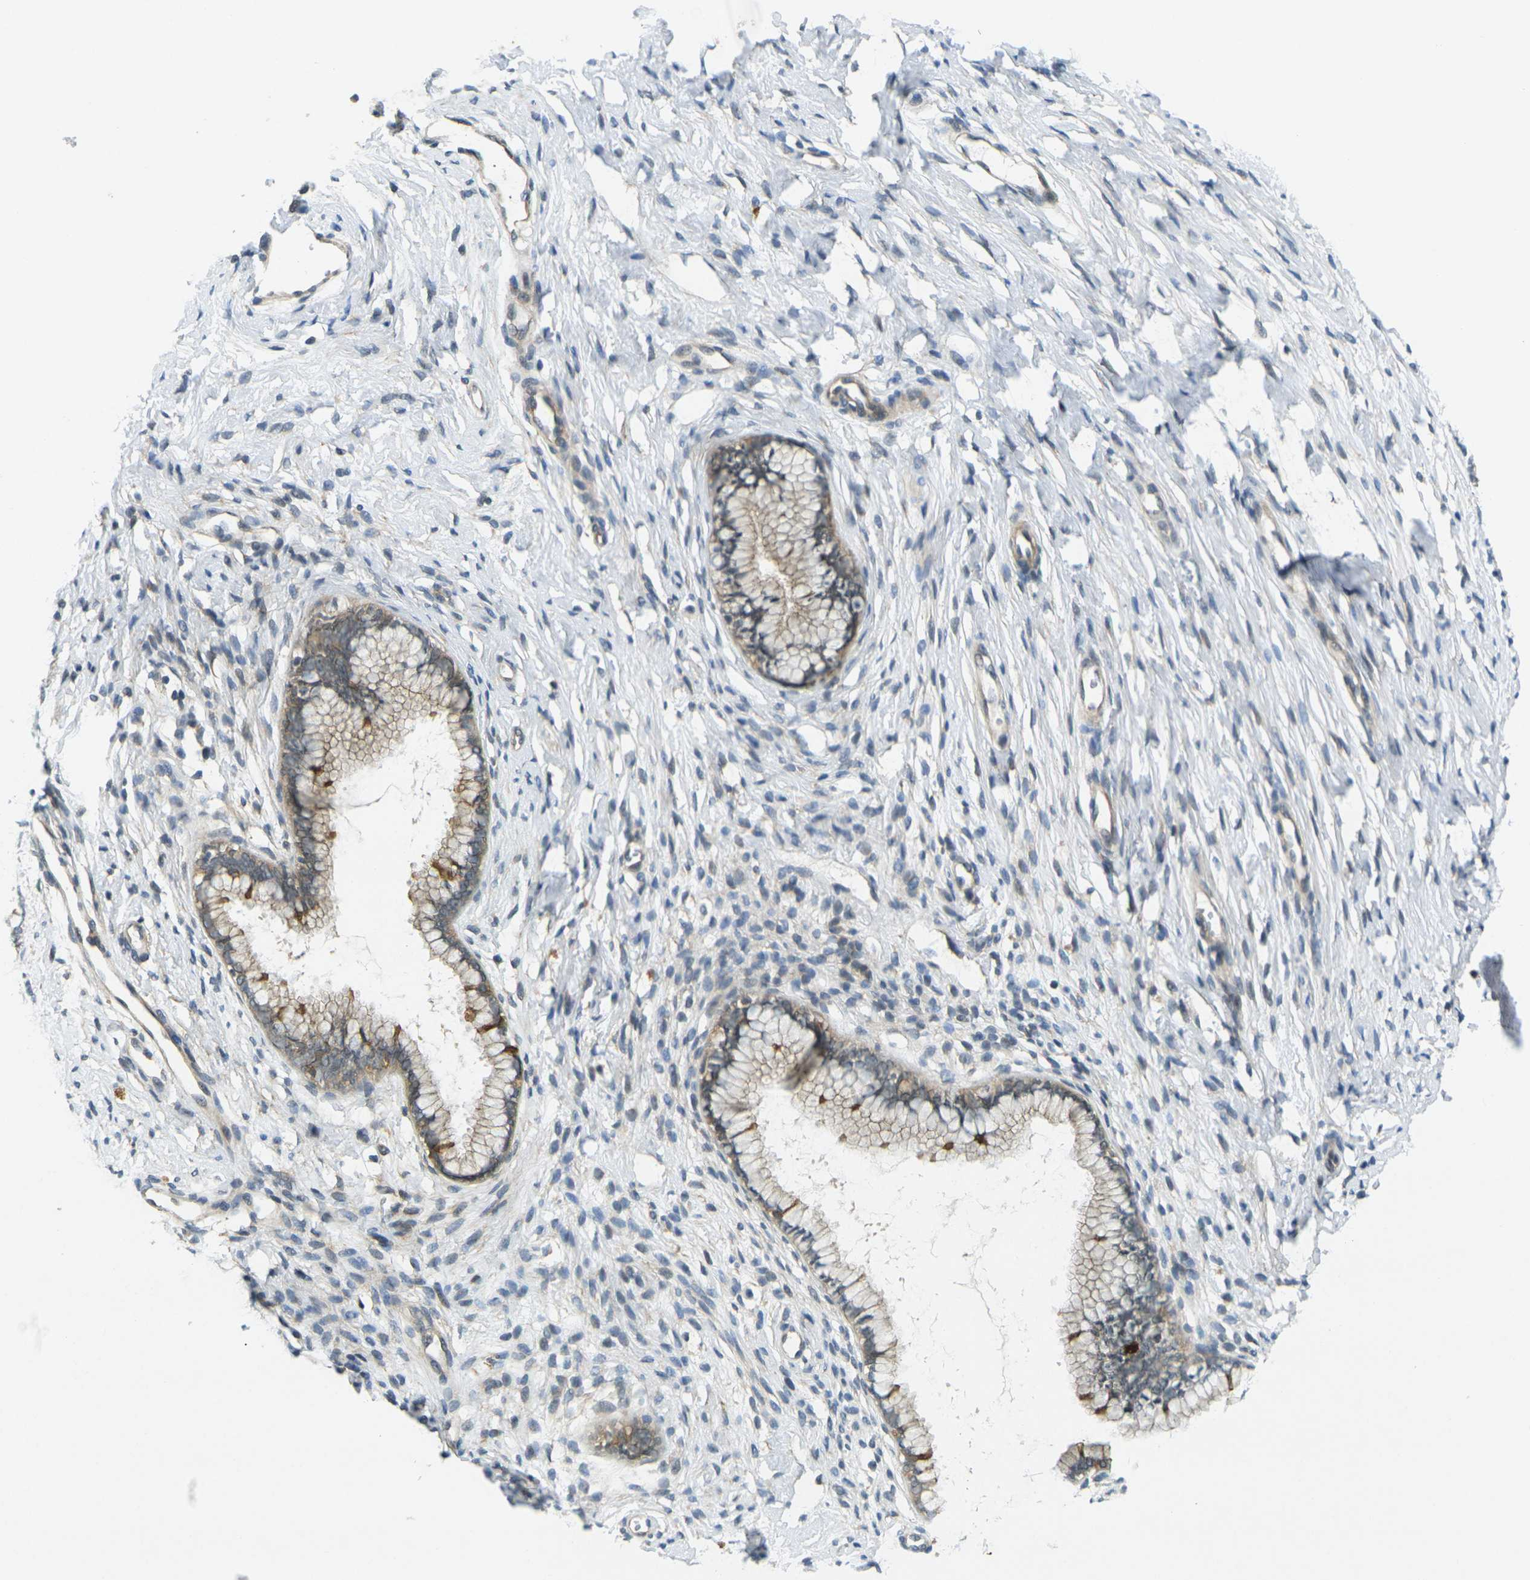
{"staining": {"intensity": "weak", "quantity": "<25%", "location": "cytoplasmic/membranous"}, "tissue": "cervix", "cell_type": "Glandular cells", "image_type": "normal", "snomed": [{"axis": "morphology", "description": "Normal tissue, NOS"}, {"axis": "topography", "description": "Cervix"}], "caption": "Cervix was stained to show a protein in brown. There is no significant positivity in glandular cells. (DAB (3,3'-diaminobenzidine) IHC with hematoxylin counter stain).", "gene": "KCTD10", "patient": {"sex": "female", "age": 65}}